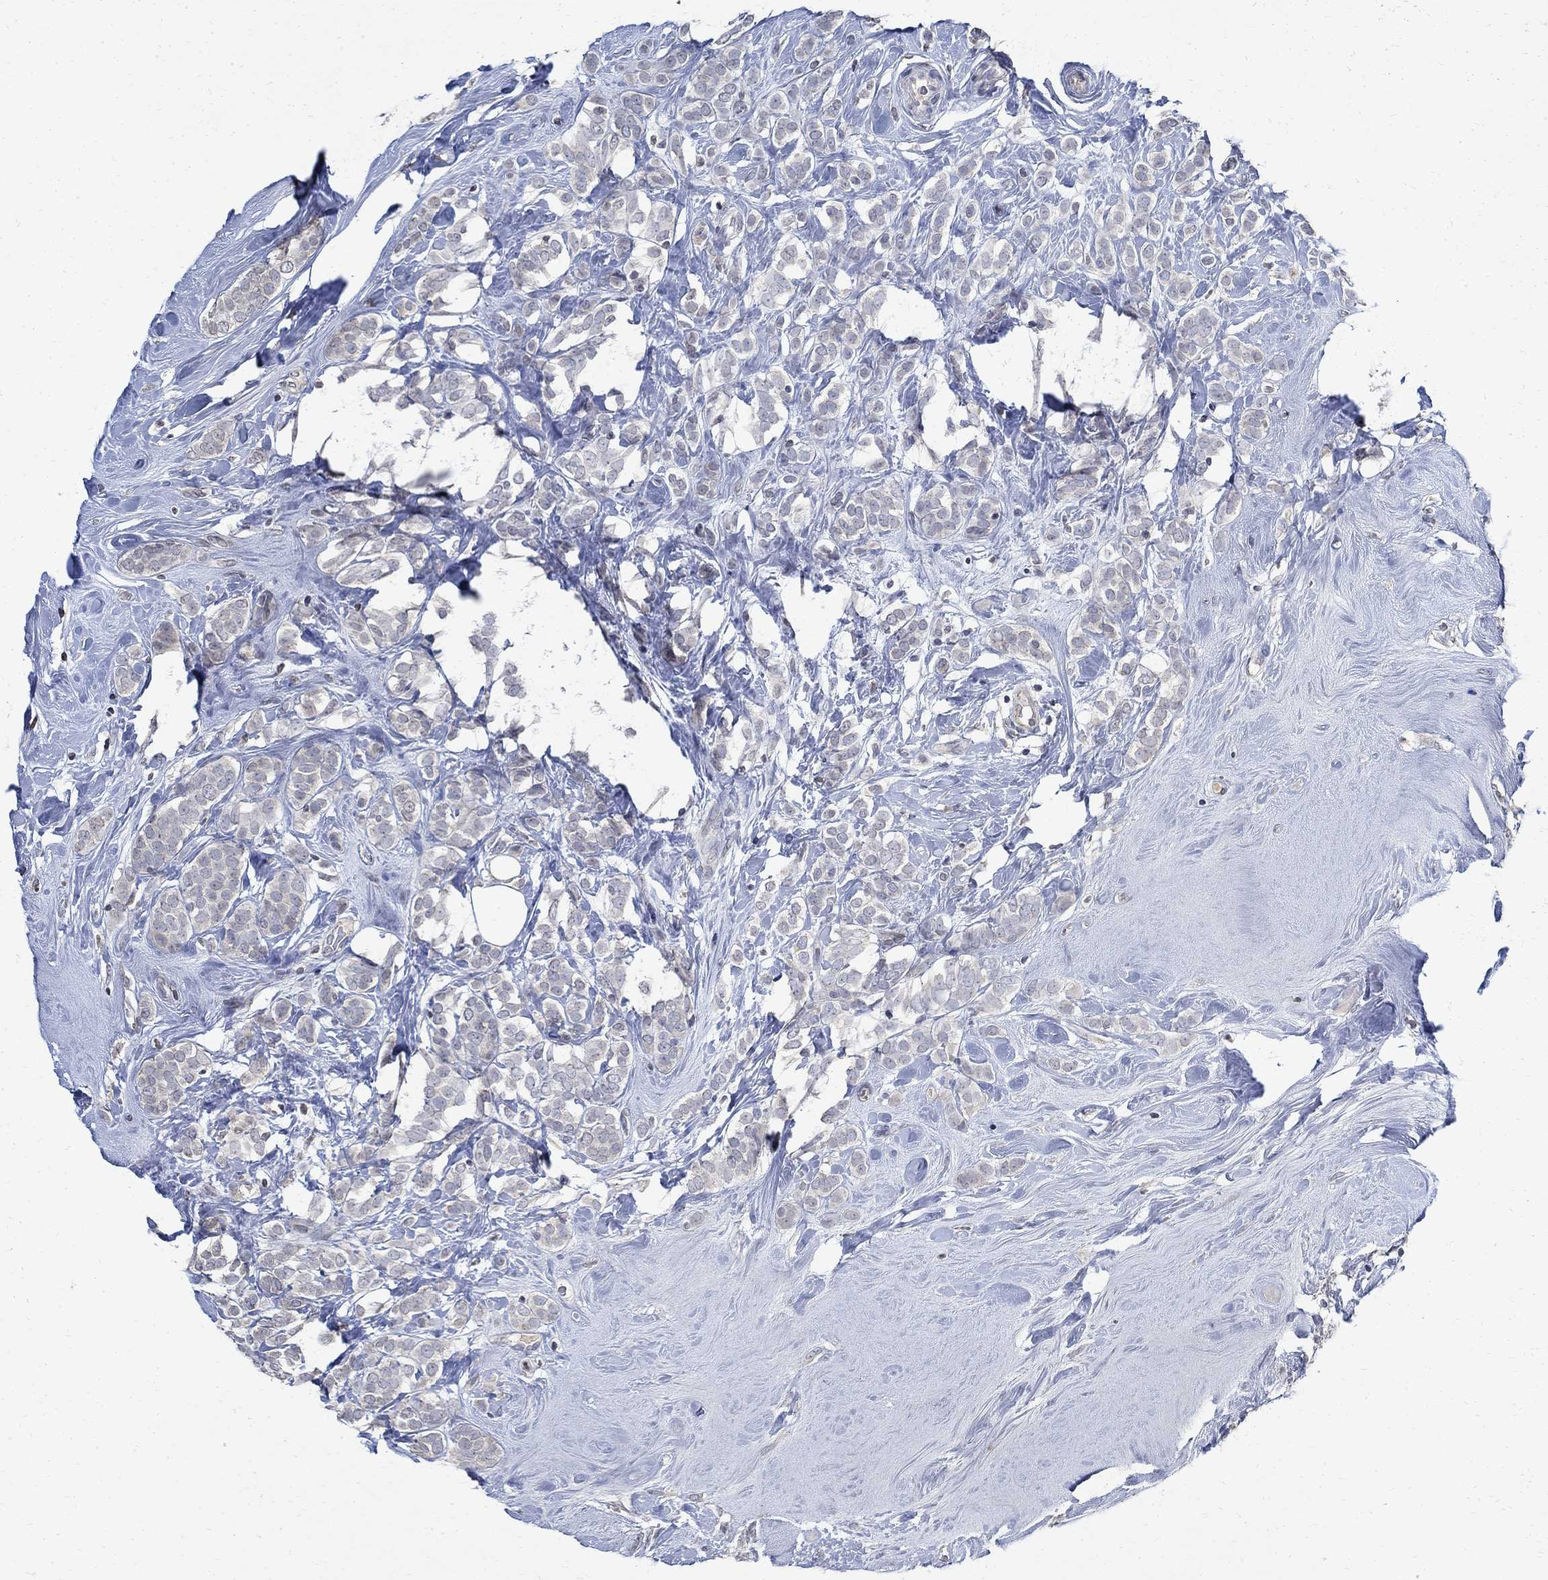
{"staining": {"intensity": "negative", "quantity": "none", "location": "none"}, "tissue": "breast cancer", "cell_type": "Tumor cells", "image_type": "cancer", "snomed": [{"axis": "morphology", "description": "Lobular carcinoma"}, {"axis": "topography", "description": "Breast"}], "caption": "A micrograph of human breast cancer (lobular carcinoma) is negative for staining in tumor cells.", "gene": "TMEM169", "patient": {"sex": "female", "age": 49}}